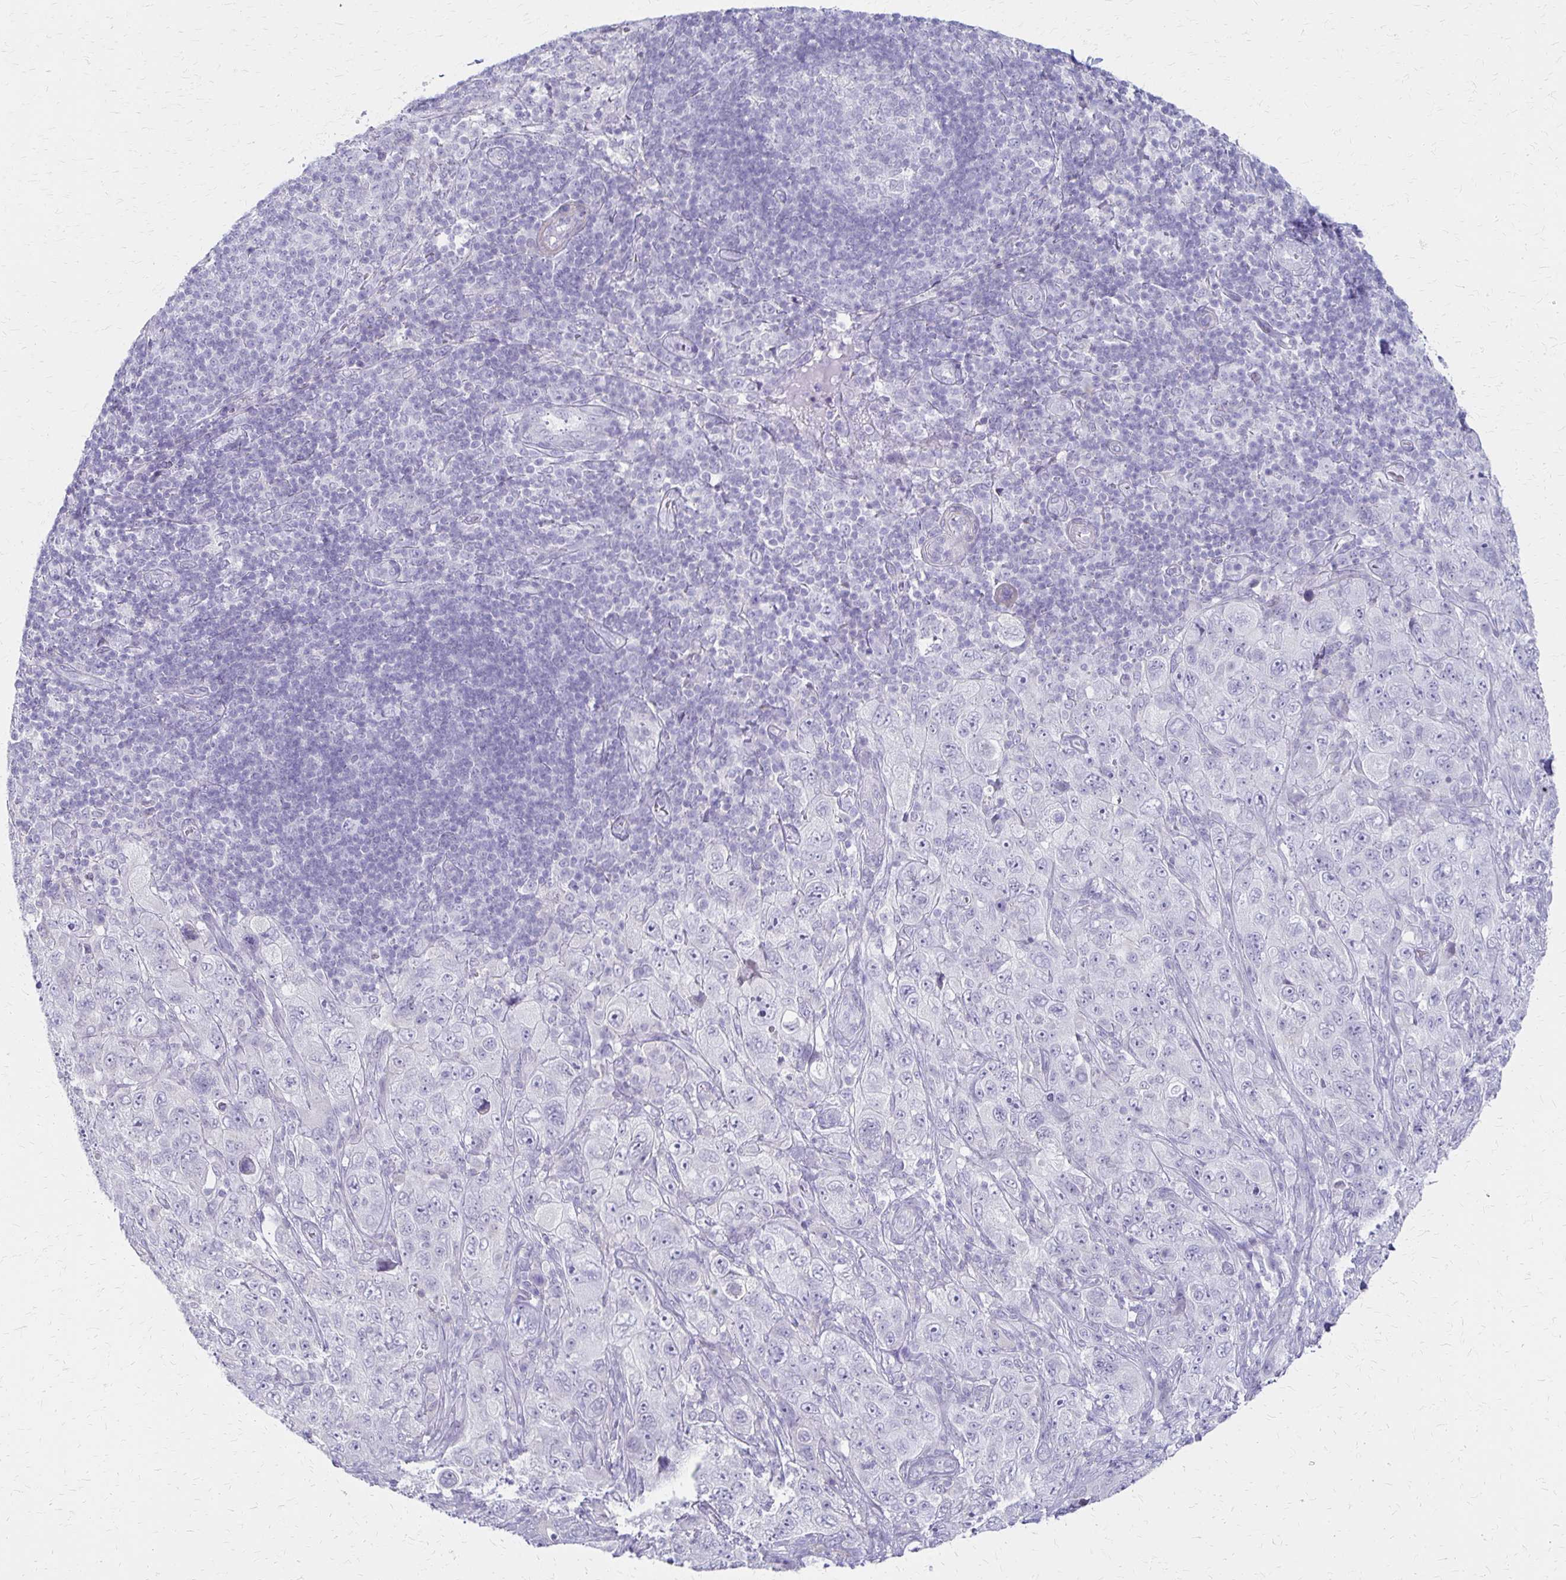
{"staining": {"intensity": "negative", "quantity": "none", "location": "none"}, "tissue": "pancreatic cancer", "cell_type": "Tumor cells", "image_type": "cancer", "snomed": [{"axis": "morphology", "description": "Adenocarcinoma, NOS"}, {"axis": "topography", "description": "Pancreas"}], "caption": "High magnification brightfield microscopy of adenocarcinoma (pancreatic) stained with DAB (brown) and counterstained with hematoxylin (blue): tumor cells show no significant expression.", "gene": "IVL", "patient": {"sex": "male", "age": 68}}